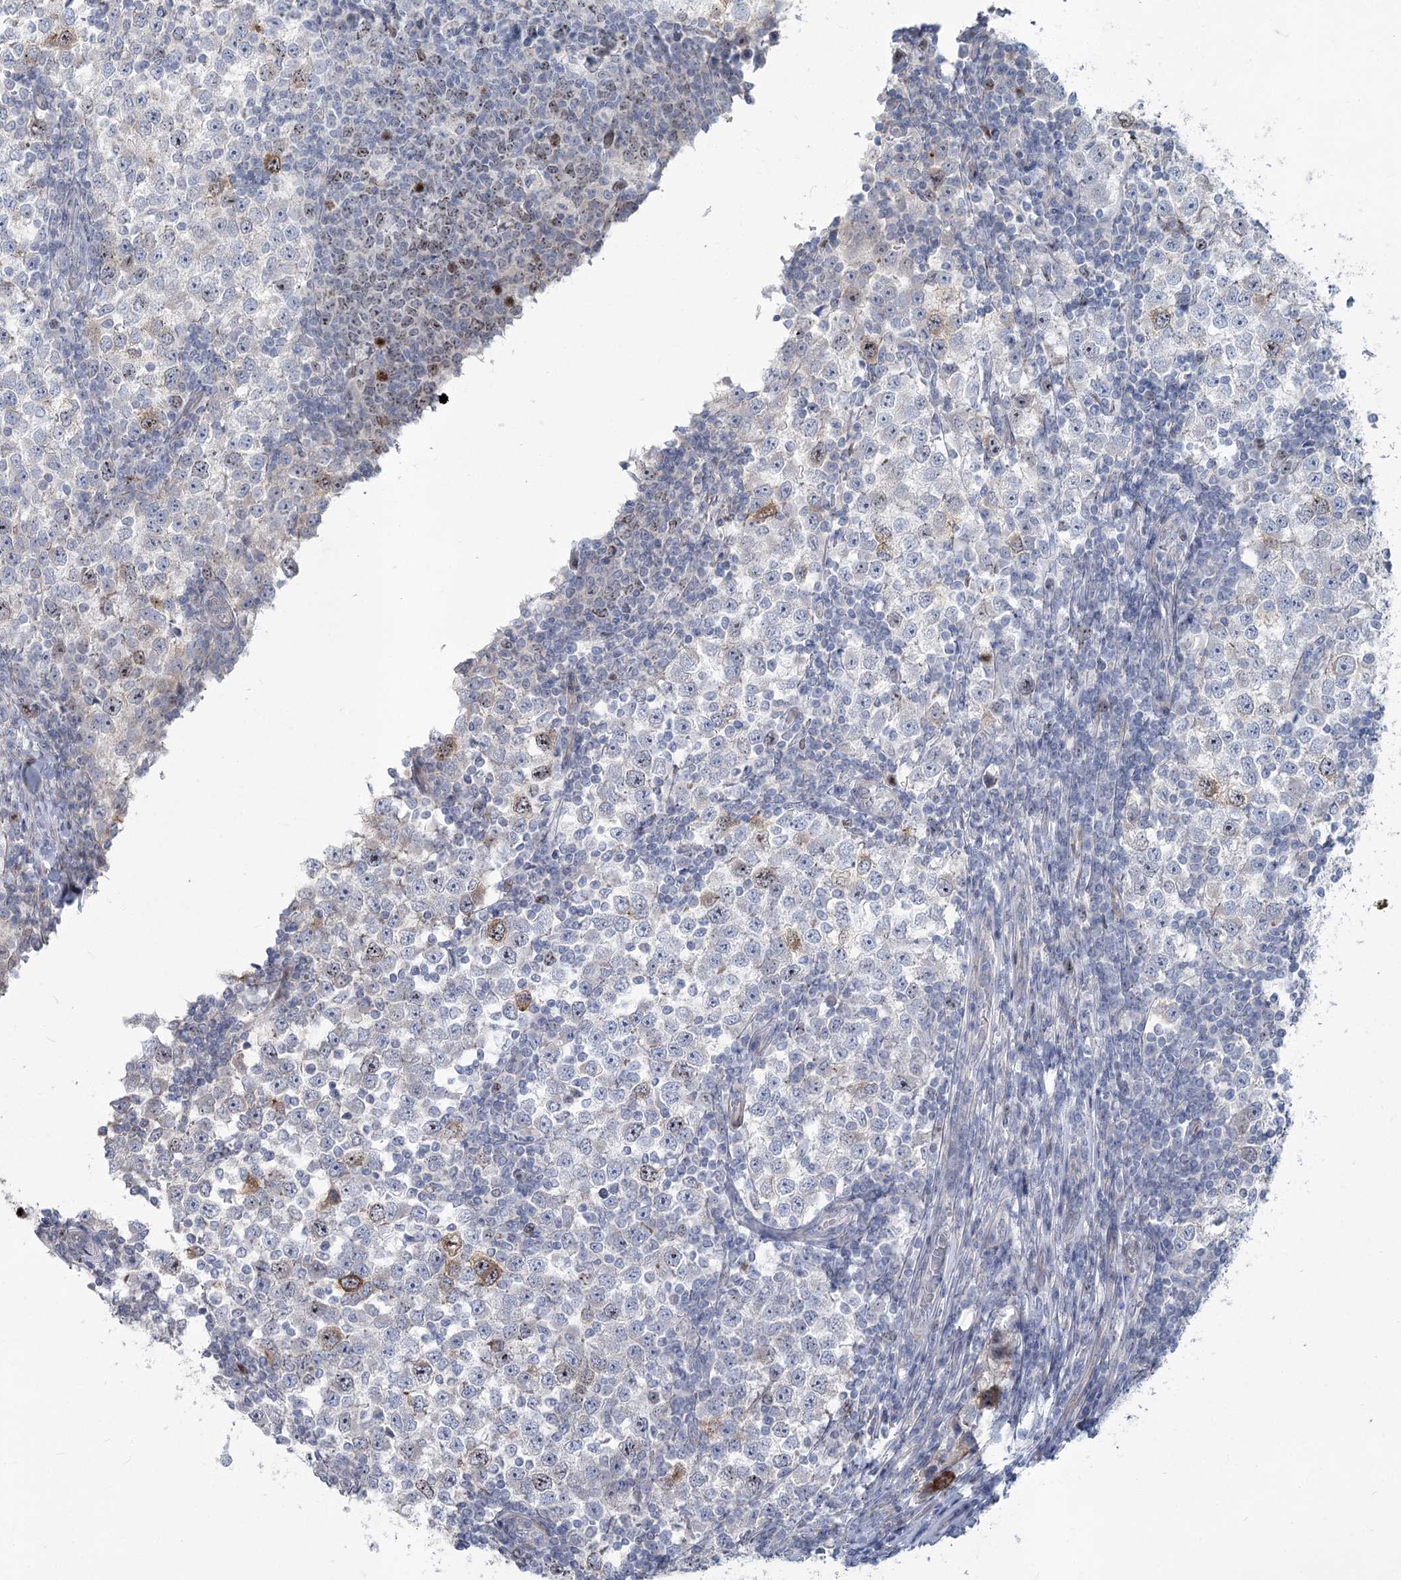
{"staining": {"intensity": "moderate", "quantity": "<25%", "location": "cytoplasmic/membranous"}, "tissue": "testis cancer", "cell_type": "Tumor cells", "image_type": "cancer", "snomed": [{"axis": "morphology", "description": "Seminoma, NOS"}, {"axis": "topography", "description": "Testis"}], "caption": "Immunohistochemical staining of human seminoma (testis) reveals moderate cytoplasmic/membranous protein staining in approximately <25% of tumor cells.", "gene": "ABITRAM", "patient": {"sex": "male", "age": 65}}